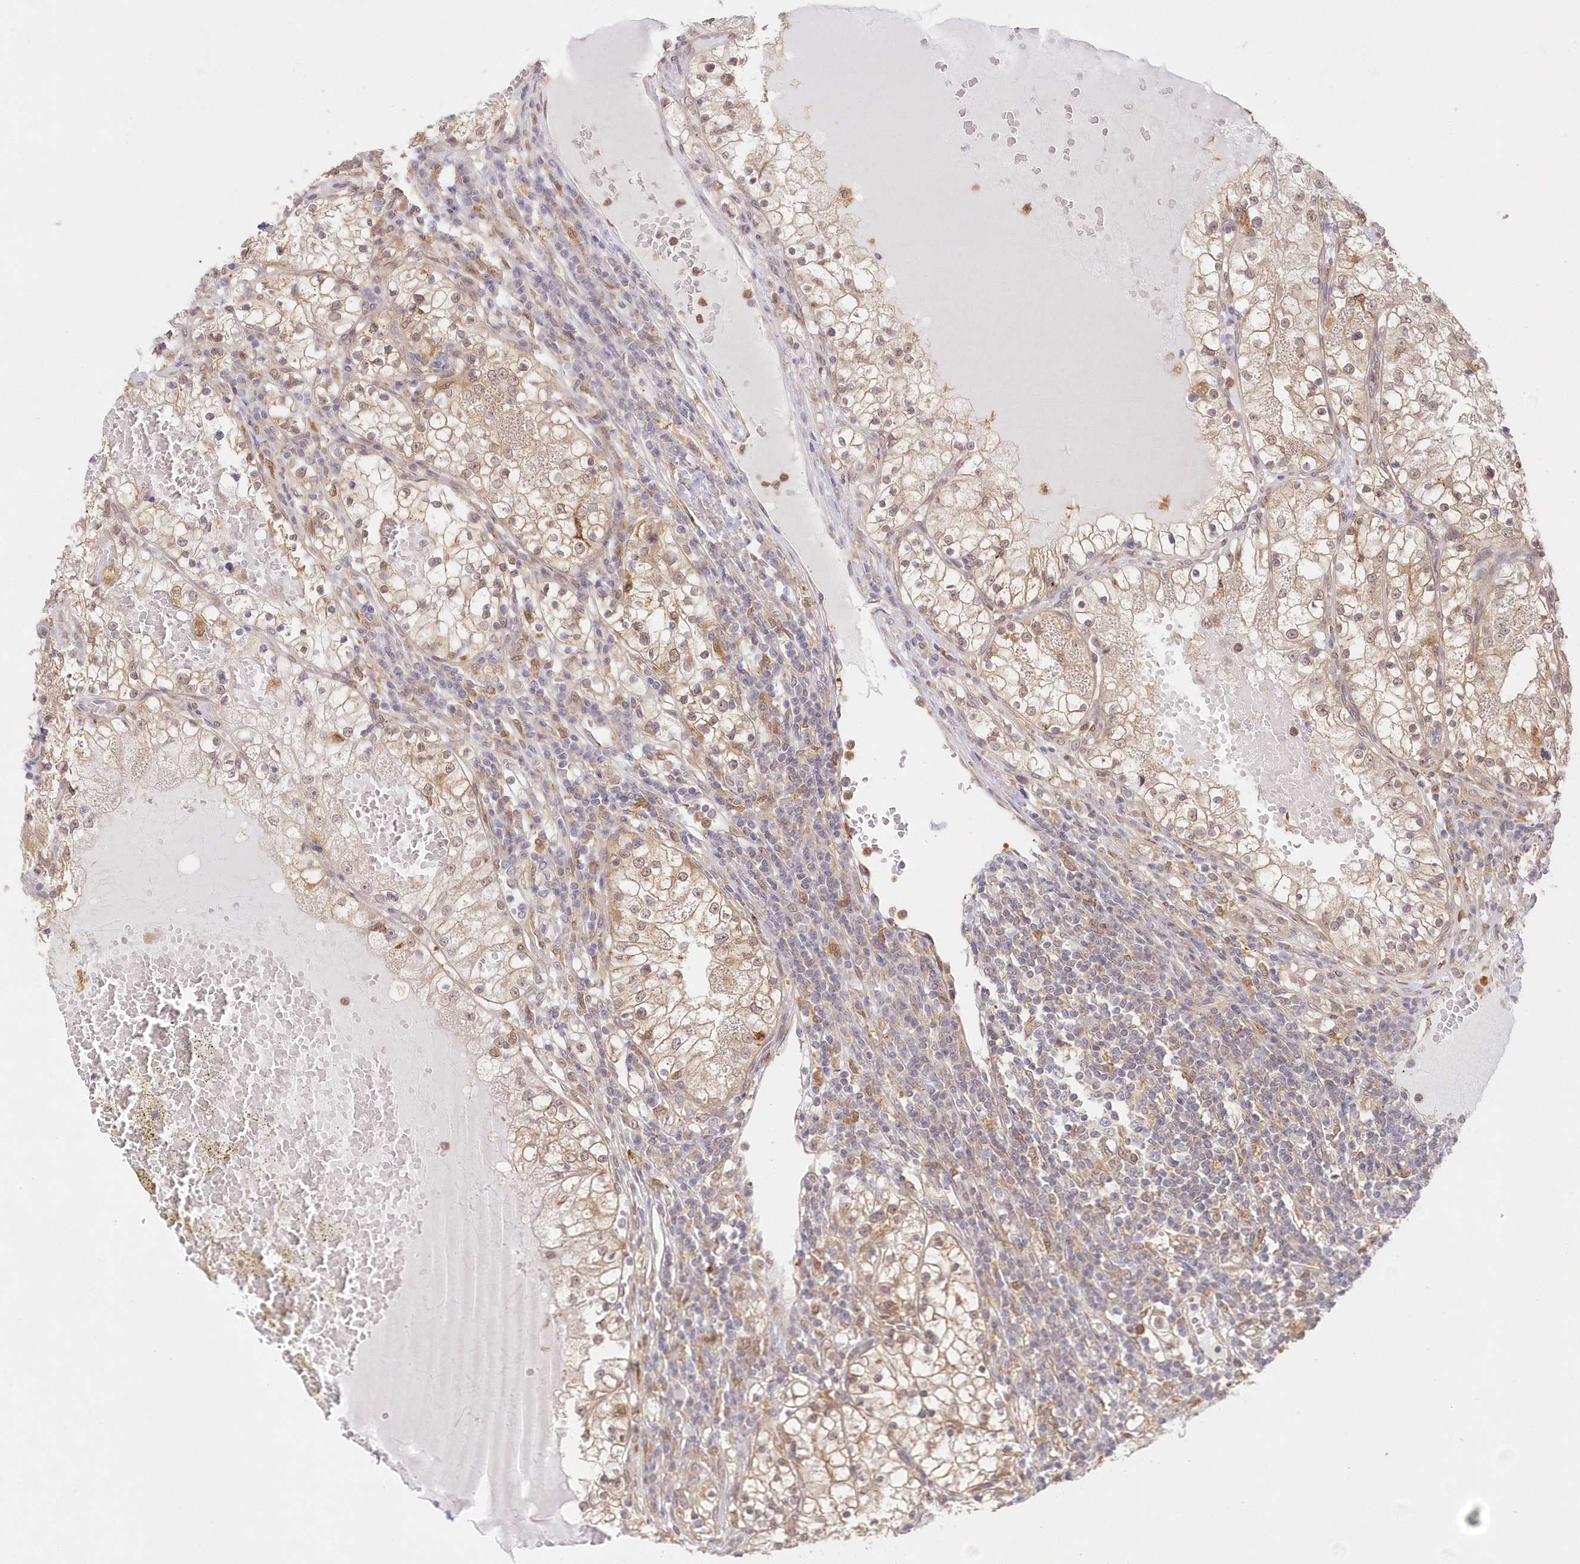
{"staining": {"intensity": "moderate", "quantity": ">75%", "location": "cytoplasmic/membranous,nuclear"}, "tissue": "renal cancer", "cell_type": "Tumor cells", "image_type": "cancer", "snomed": [{"axis": "morphology", "description": "Normal tissue, NOS"}, {"axis": "morphology", "description": "Adenocarcinoma, NOS"}, {"axis": "topography", "description": "Kidney"}], "caption": "Brown immunohistochemical staining in human renal cancer demonstrates moderate cytoplasmic/membranous and nuclear staining in about >75% of tumor cells.", "gene": "RNPEP", "patient": {"sex": "male", "age": 68}}